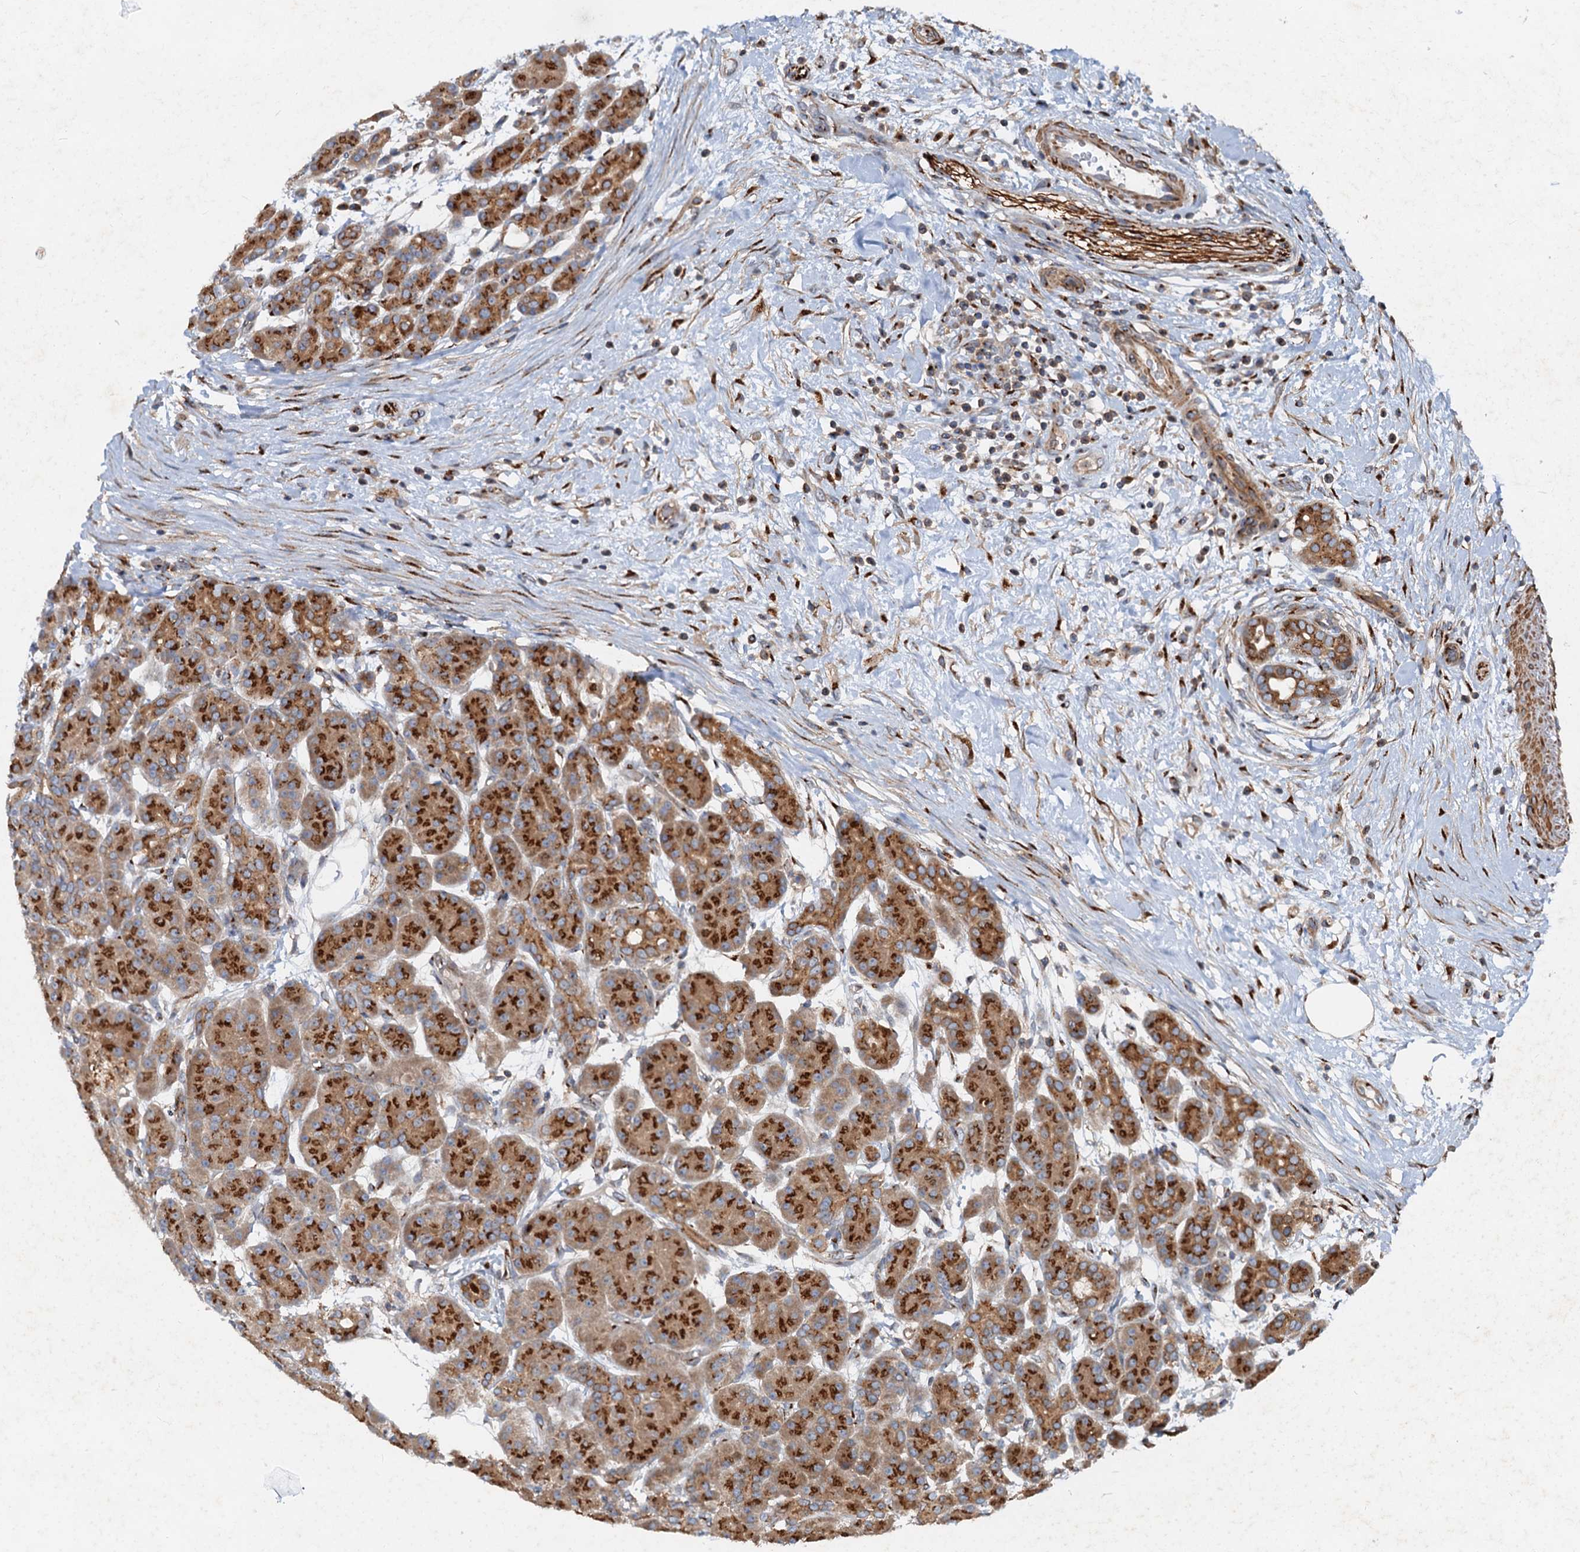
{"staining": {"intensity": "strong", "quantity": ">75%", "location": "cytoplasmic/membranous"}, "tissue": "pancreas", "cell_type": "Exocrine glandular cells", "image_type": "normal", "snomed": [{"axis": "morphology", "description": "Normal tissue, NOS"}, {"axis": "topography", "description": "Pancreas"}], "caption": "Protein analysis of unremarkable pancreas demonstrates strong cytoplasmic/membranous expression in about >75% of exocrine glandular cells.", "gene": "ANKRD26", "patient": {"sex": "male", "age": 63}}